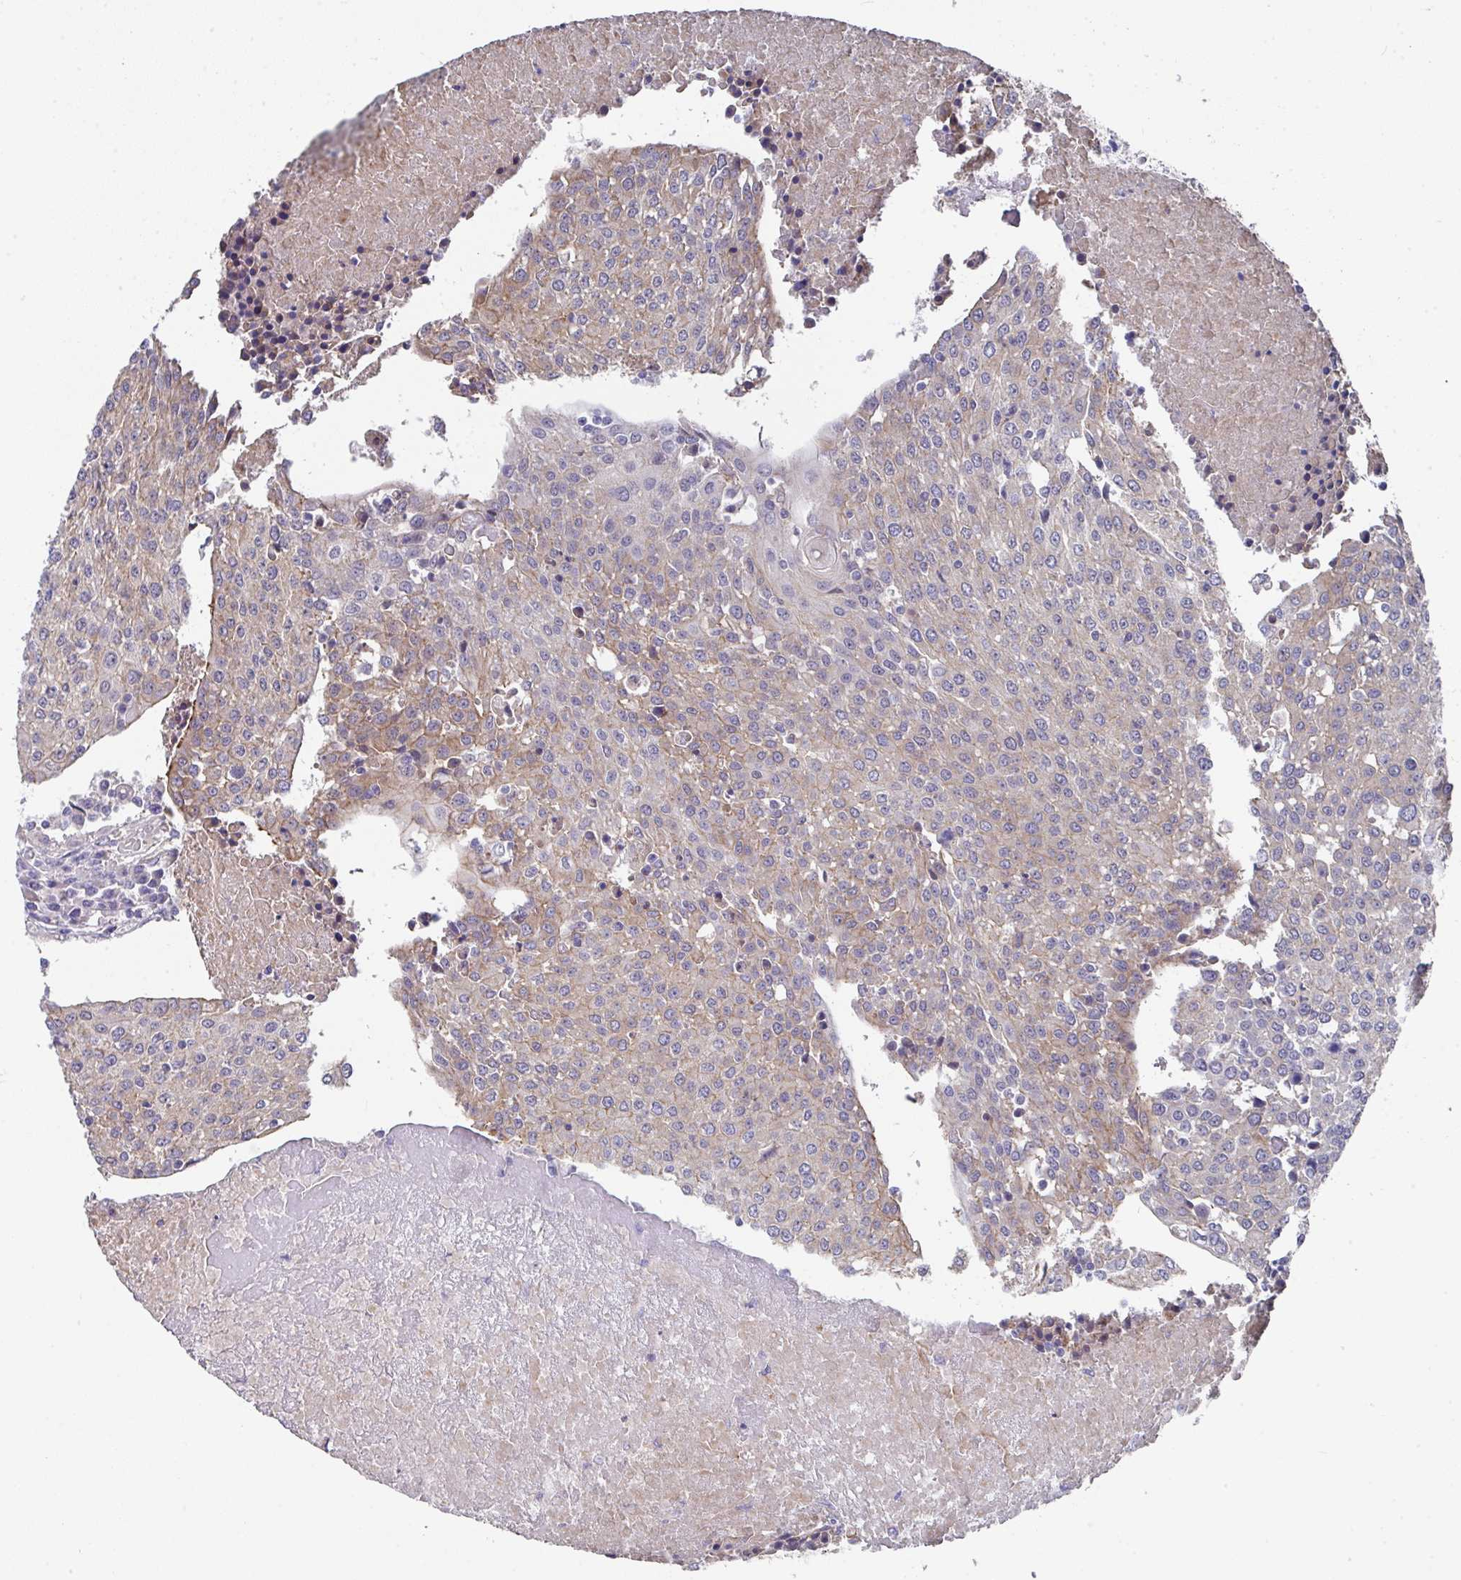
{"staining": {"intensity": "weak", "quantity": "25%-75%", "location": "cytoplasmic/membranous"}, "tissue": "urothelial cancer", "cell_type": "Tumor cells", "image_type": "cancer", "snomed": [{"axis": "morphology", "description": "Urothelial carcinoma, High grade"}, {"axis": "topography", "description": "Urinary bladder"}], "caption": "An immunohistochemistry (IHC) micrograph of tumor tissue is shown. Protein staining in brown highlights weak cytoplasmic/membranous positivity in urothelial carcinoma (high-grade) within tumor cells.", "gene": "PRR5", "patient": {"sex": "female", "age": 85}}